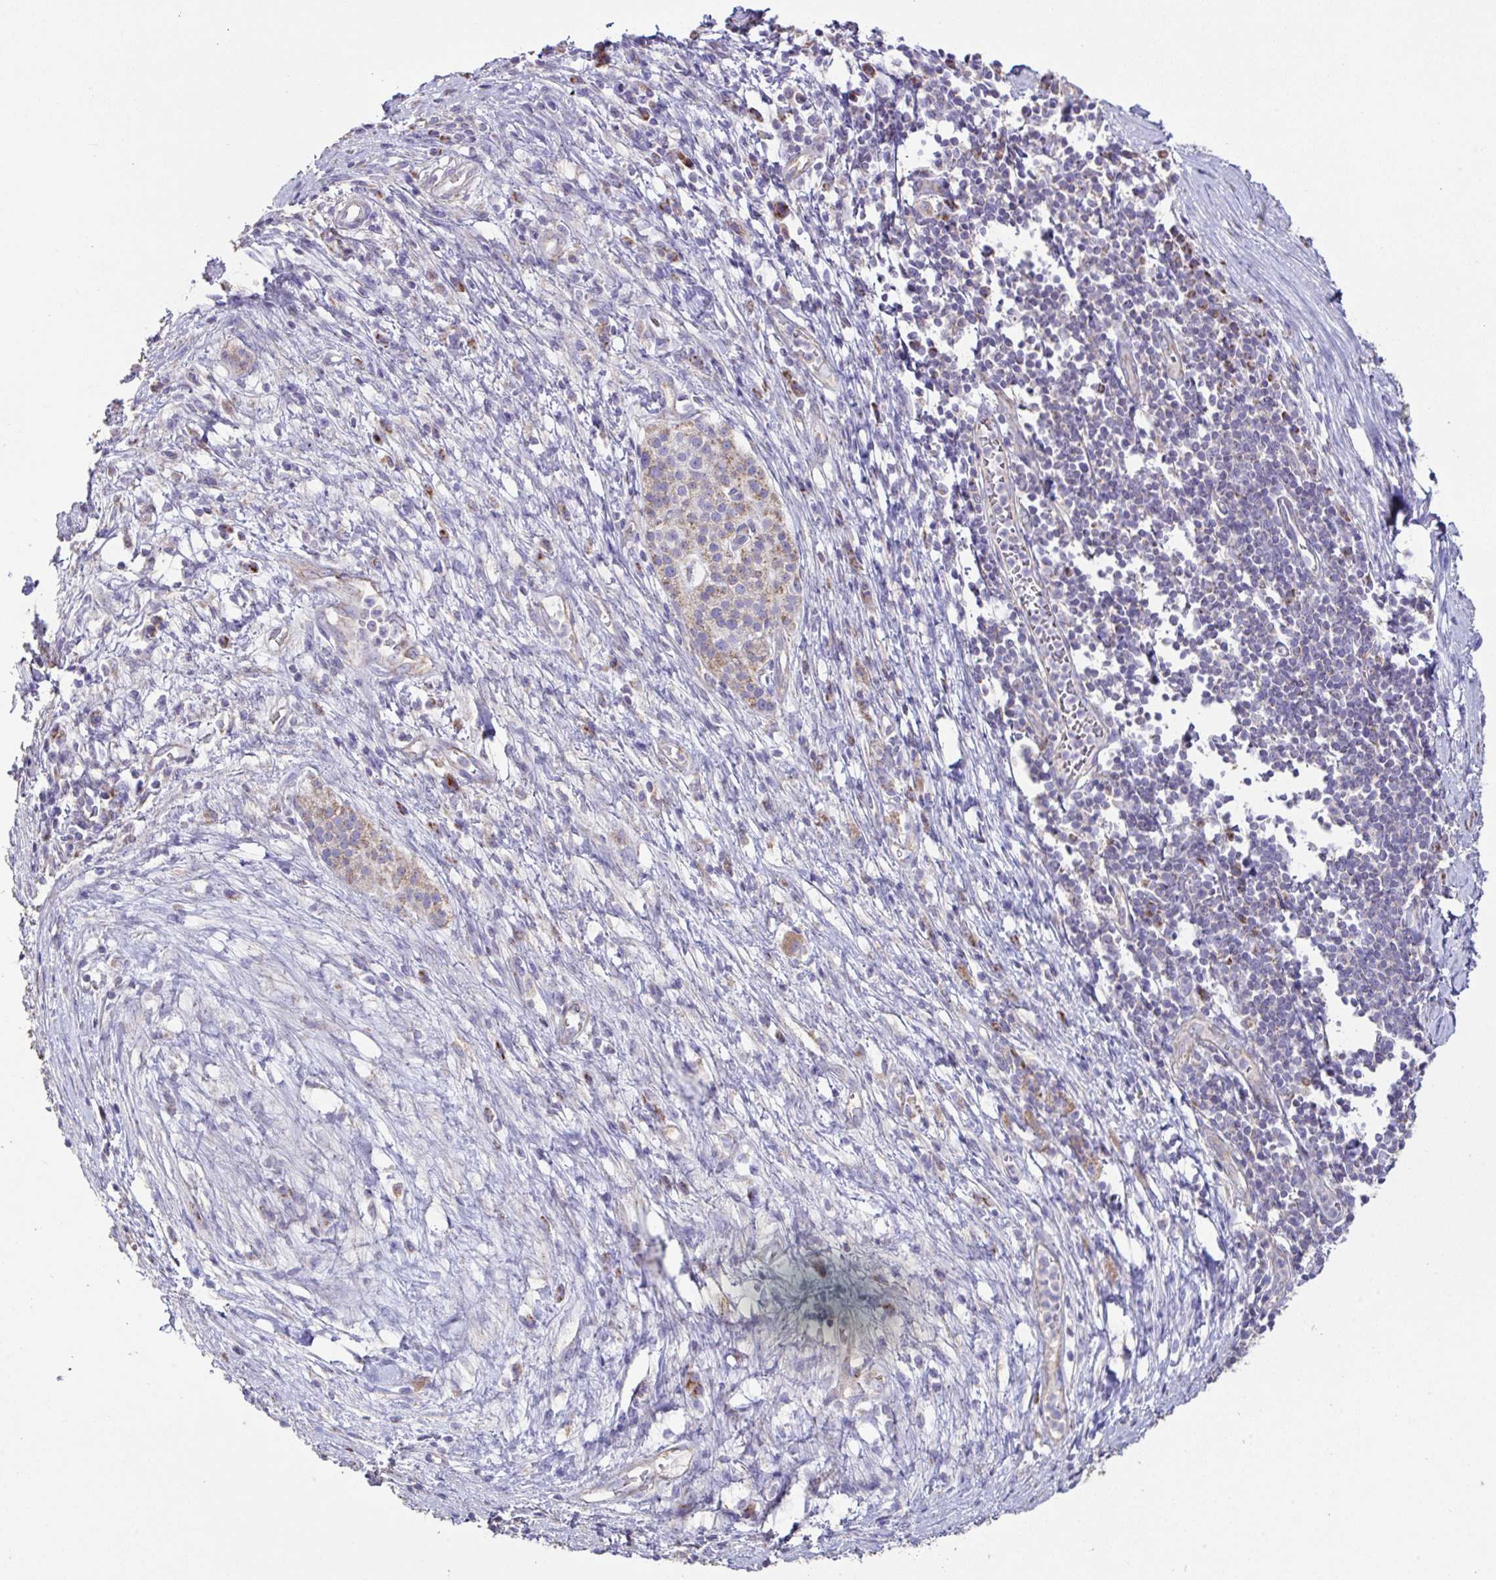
{"staining": {"intensity": "moderate", "quantity": ">75%", "location": "cytoplasmic/membranous"}, "tissue": "pancreatic cancer", "cell_type": "Tumor cells", "image_type": "cancer", "snomed": [{"axis": "morphology", "description": "Adenocarcinoma, NOS"}, {"axis": "topography", "description": "Pancreas"}], "caption": "The photomicrograph exhibits a brown stain indicating the presence of a protein in the cytoplasmic/membranous of tumor cells in adenocarcinoma (pancreatic).", "gene": "DOK7", "patient": {"sex": "male", "age": 63}}